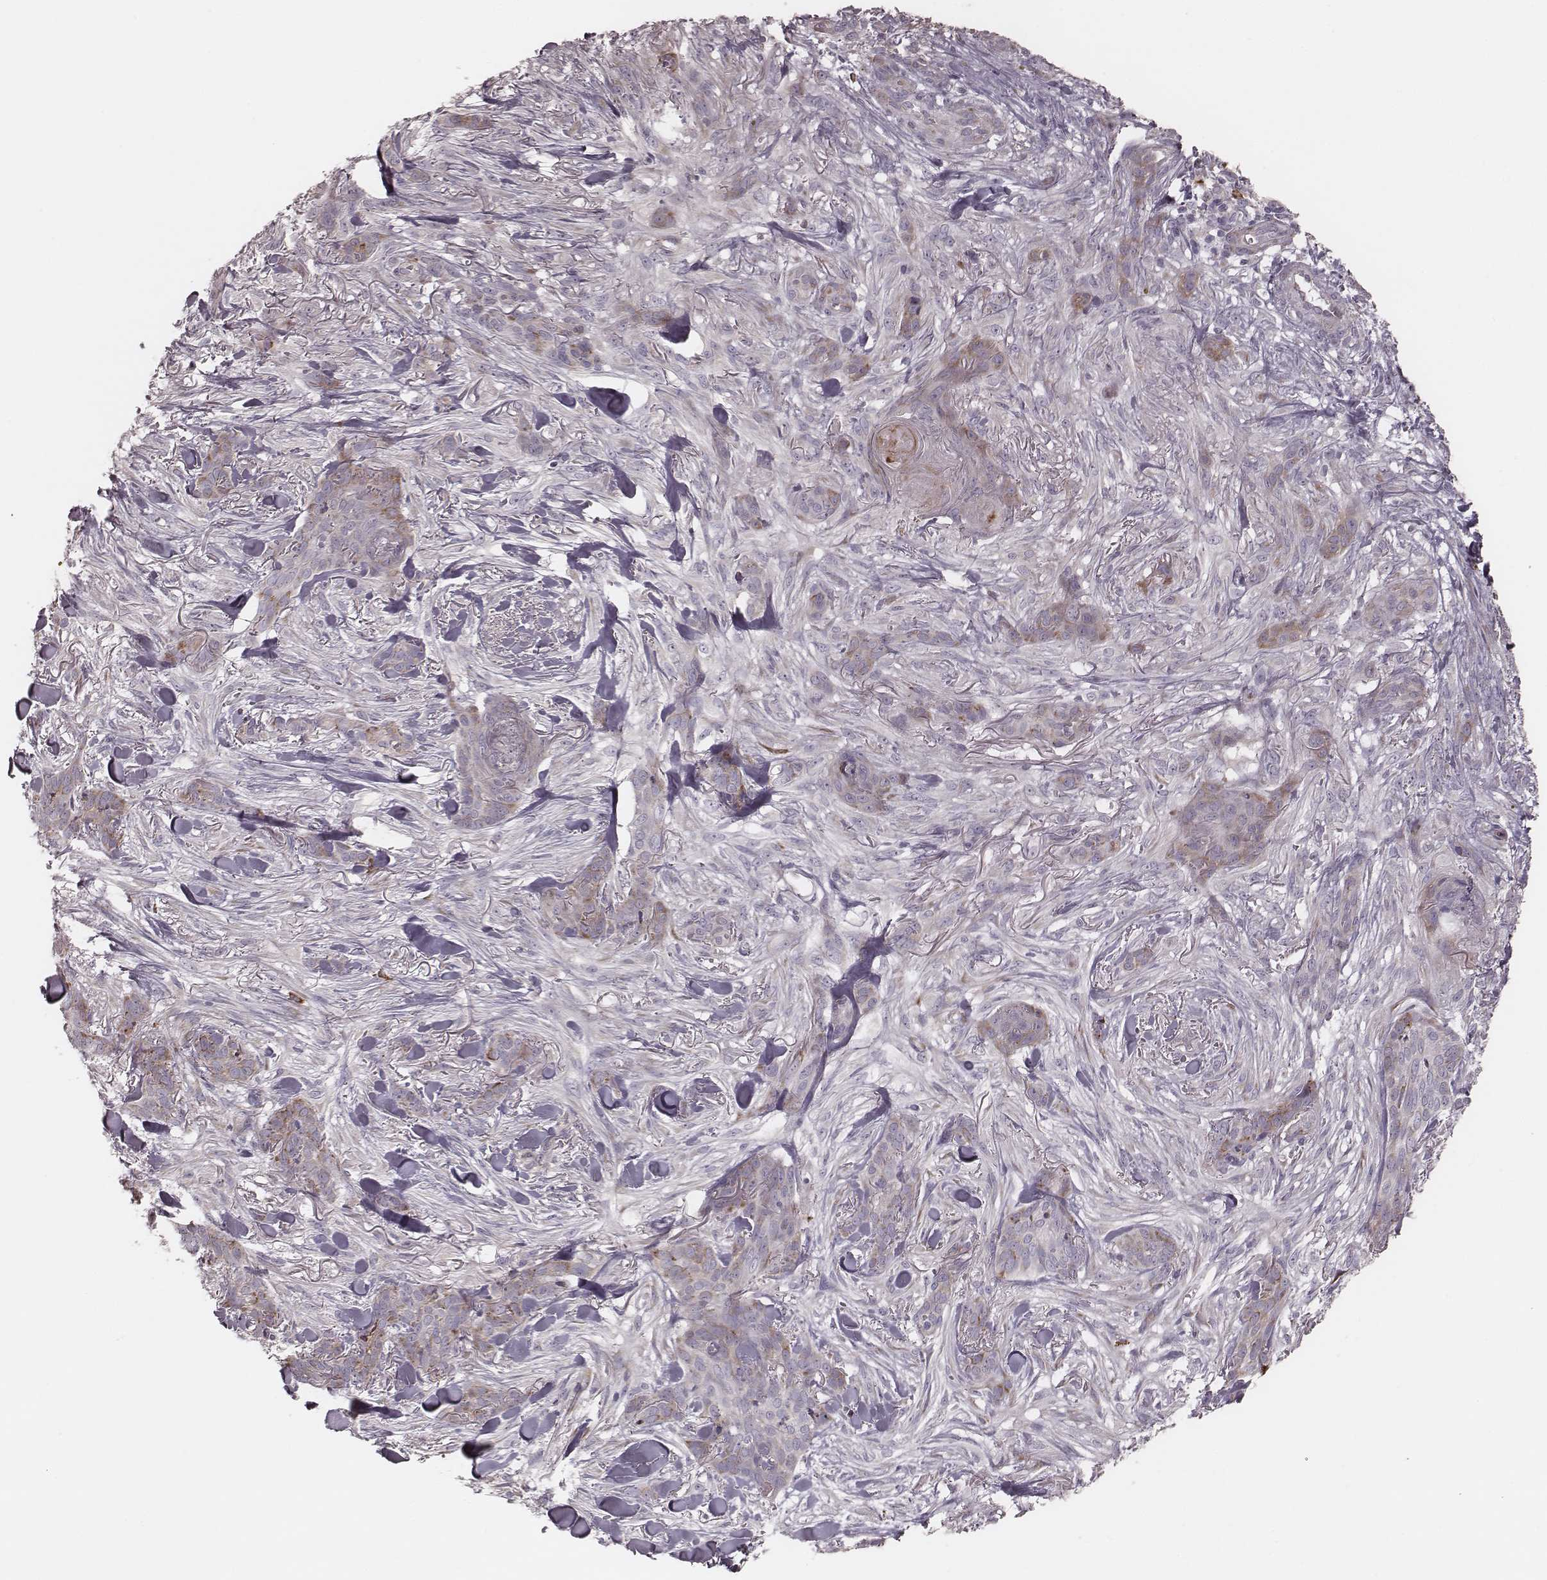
{"staining": {"intensity": "moderate", "quantity": "25%-75%", "location": "cytoplasmic/membranous"}, "tissue": "skin cancer", "cell_type": "Tumor cells", "image_type": "cancer", "snomed": [{"axis": "morphology", "description": "Basal cell carcinoma"}, {"axis": "topography", "description": "Skin"}], "caption": "Immunohistochemical staining of human skin cancer shows moderate cytoplasmic/membranous protein staining in about 25%-75% of tumor cells.", "gene": "KIF5C", "patient": {"sex": "female", "age": 61}}